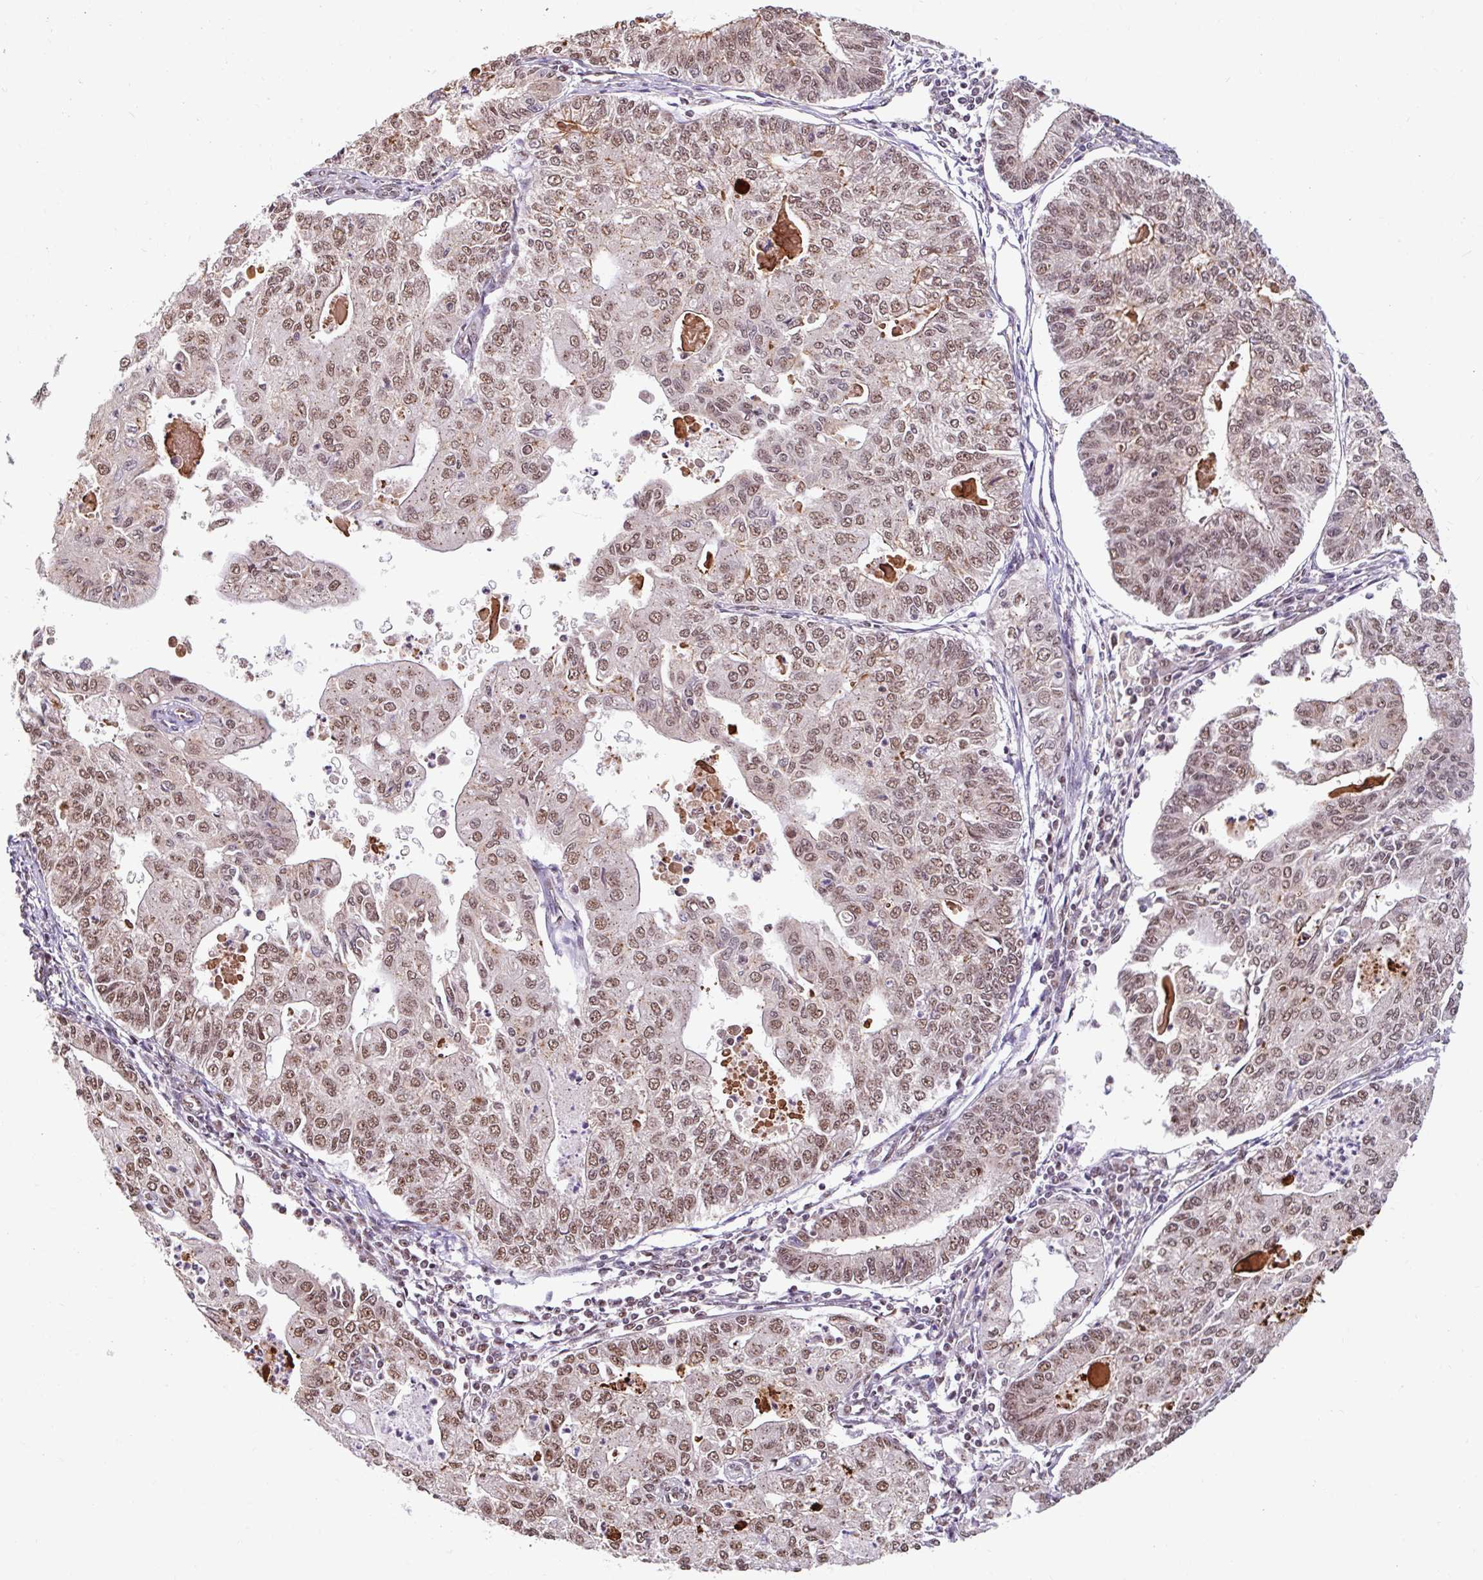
{"staining": {"intensity": "moderate", "quantity": ">75%", "location": "nuclear"}, "tissue": "endometrial cancer", "cell_type": "Tumor cells", "image_type": "cancer", "snomed": [{"axis": "morphology", "description": "Adenocarcinoma, NOS"}, {"axis": "topography", "description": "Endometrium"}], "caption": "High-power microscopy captured an immunohistochemistry (IHC) photomicrograph of endometrial cancer (adenocarcinoma), revealing moderate nuclear staining in about >75% of tumor cells. Nuclei are stained in blue.", "gene": "BICRA", "patient": {"sex": "female", "age": 56}}